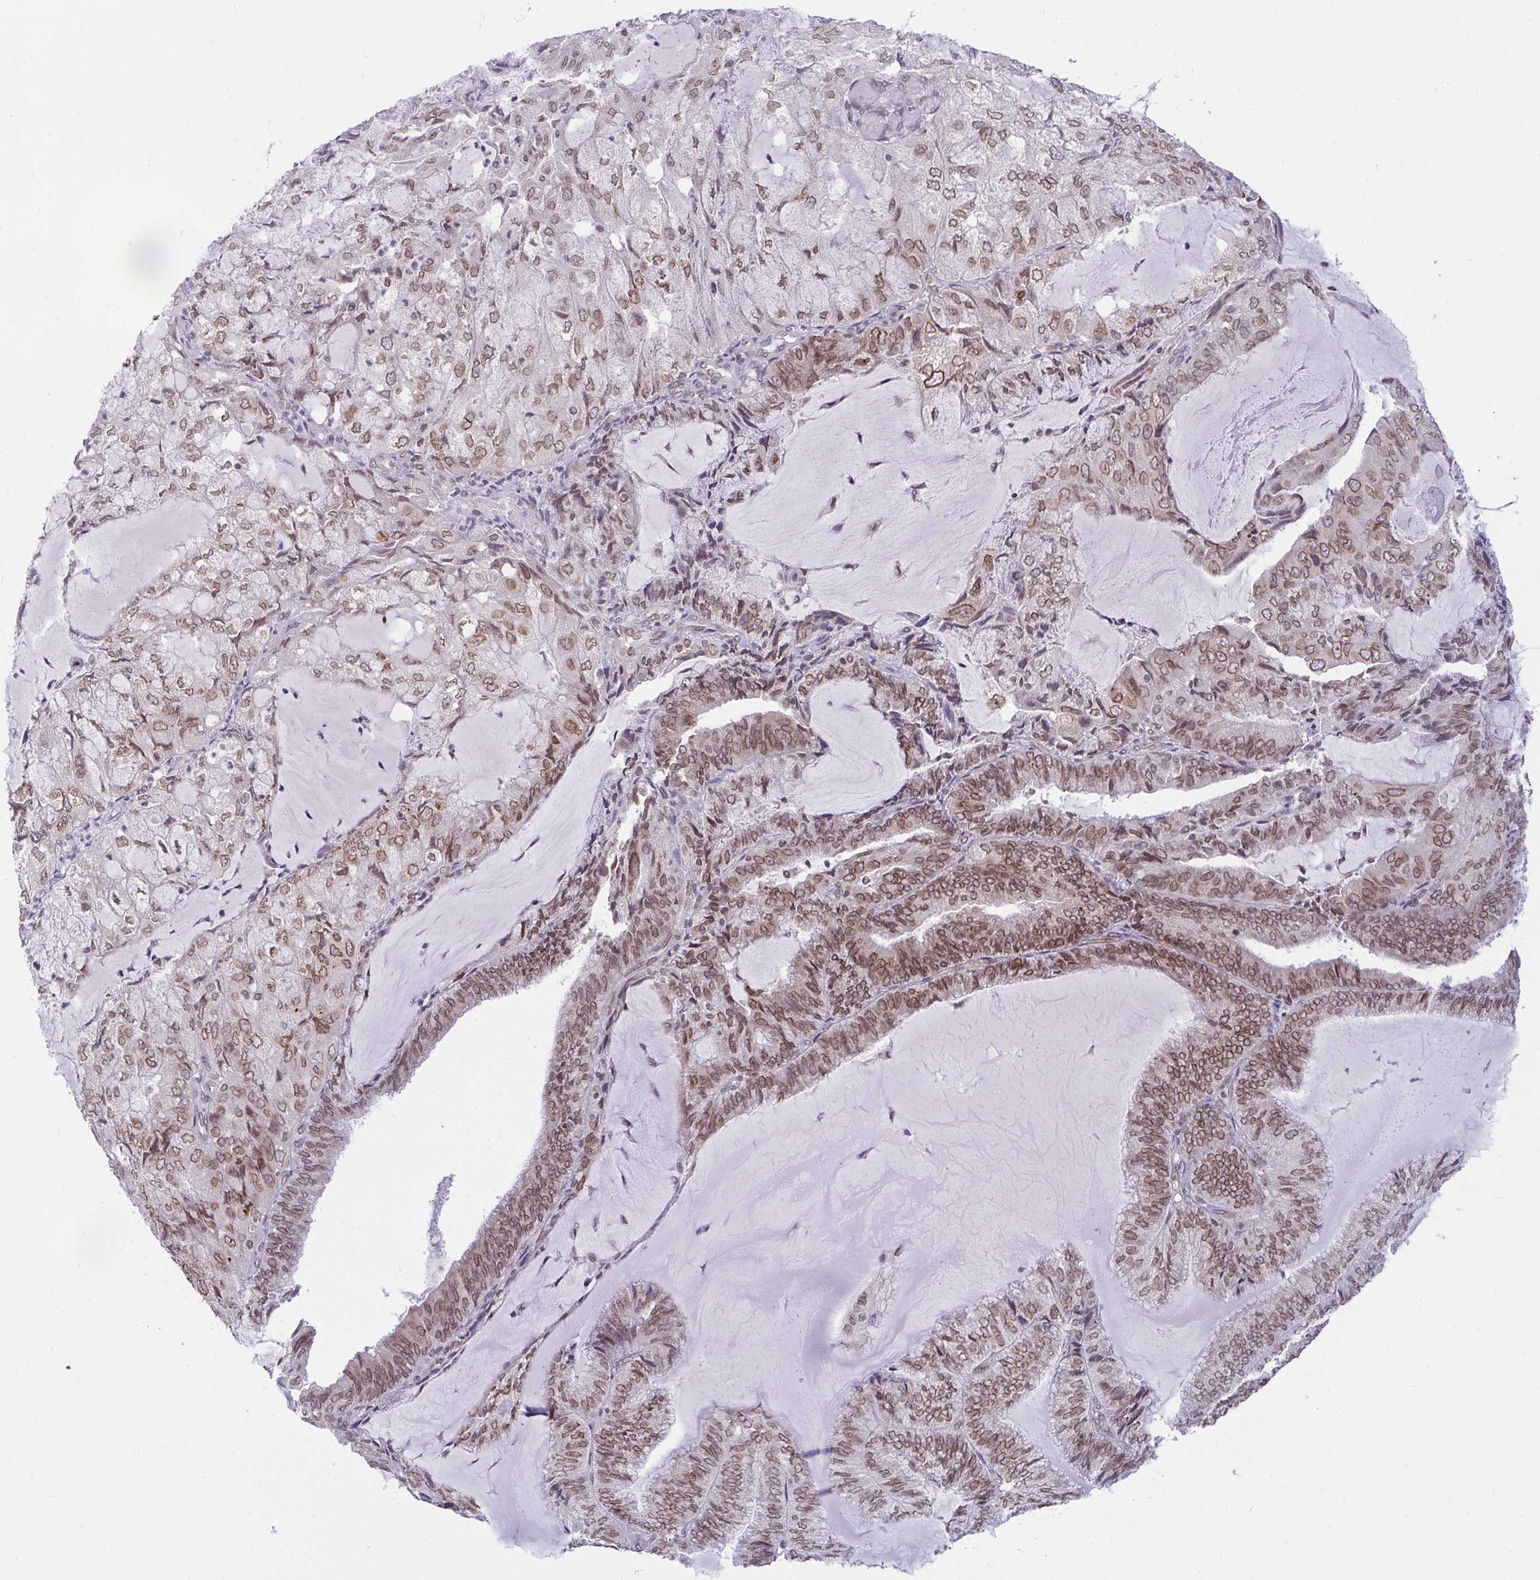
{"staining": {"intensity": "moderate", "quantity": ">75%", "location": "cytoplasmic/membranous,nuclear"}, "tissue": "endometrial cancer", "cell_type": "Tumor cells", "image_type": "cancer", "snomed": [{"axis": "morphology", "description": "Adenocarcinoma, NOS"}, {"axis": "topography", "description": "Endometrium"}], "caption": "Adenocarcinoma (endometrial) stained with a brown dye displays moderate cytoplasmic/membranous and nuclear positive positivity in about >75% of tumor cells.", "gene": "RANBP2", "patient": {"sex": "female", "age": 81}}